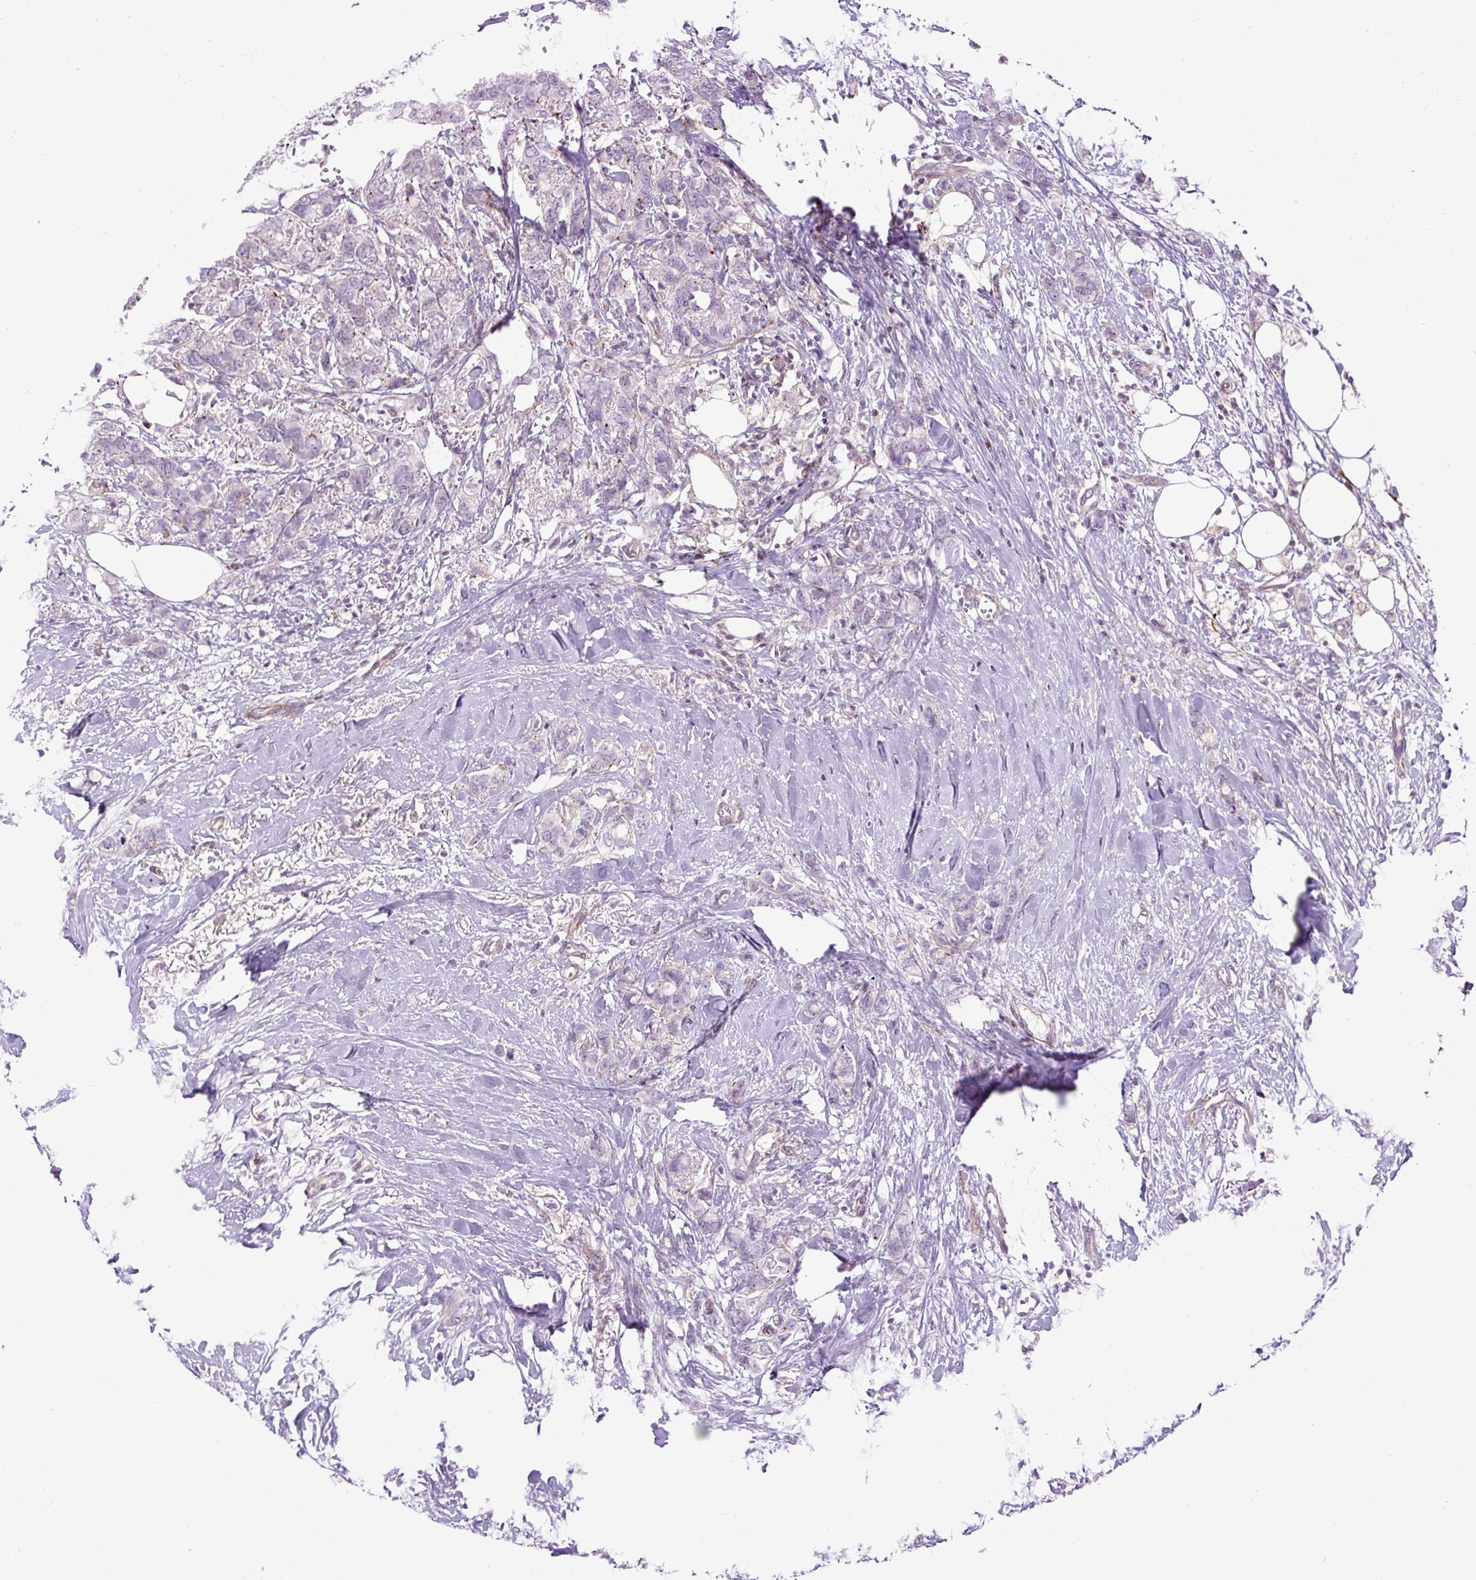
{"staining": {"intensity": "negative", "quantity": "none", "location": "none"}, "tissue": "breast cancer", "cell_type": "Tumor cells", "image_type": "cancer", "snomed": [{"axis": "morphology", "description": "Lobular carcinoma"}, {"axis": "topography", "description": "Breast"}], "caption": "Tumor cells are negative for brown protein staining in breast cancer (lobular carcinoma).", "gene": "ZNF197", "patient": {"sex": "female", "age": 91}}